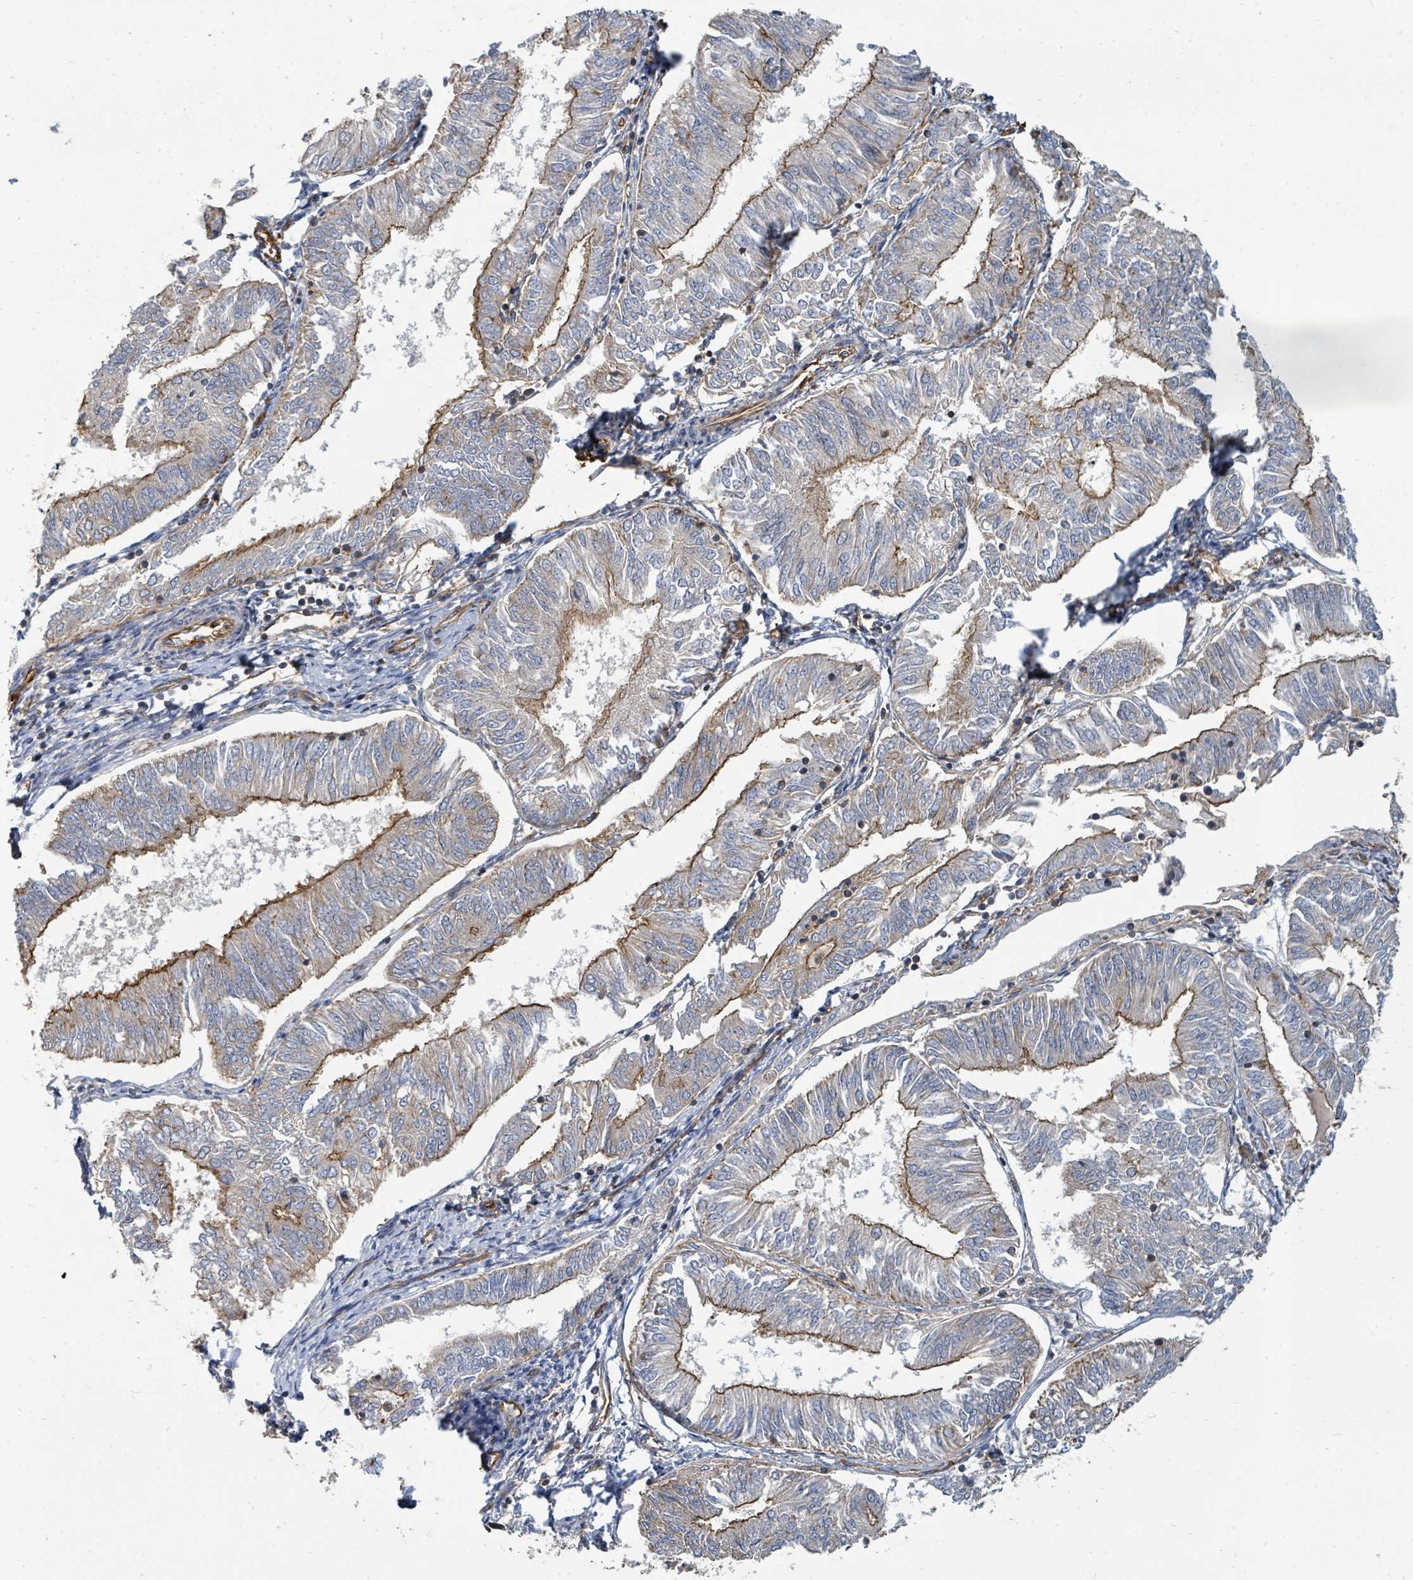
{"staining": {"intensity": "moderate", "quantity": "25%-75%", "location": "cytoplasmic/membranous"}, "tissue": "endometrial cancer", "cell_type": "Tumor cells", "image_type": "cancer", "snomed": [{"axis": "morphology", "description": "Adenocarcinoma, NOS"}, {"axis": "topography", "description": "Endometrium"}], "caption": "Protein positivity by IHC displays moderate cytoplasmic/membranous expression in about 25%-75% of tumor cells in endometrial cancer (adenocarcinoma).", "gene": "BOLA2B", "patient": {"sex": "female", "age": 58}}